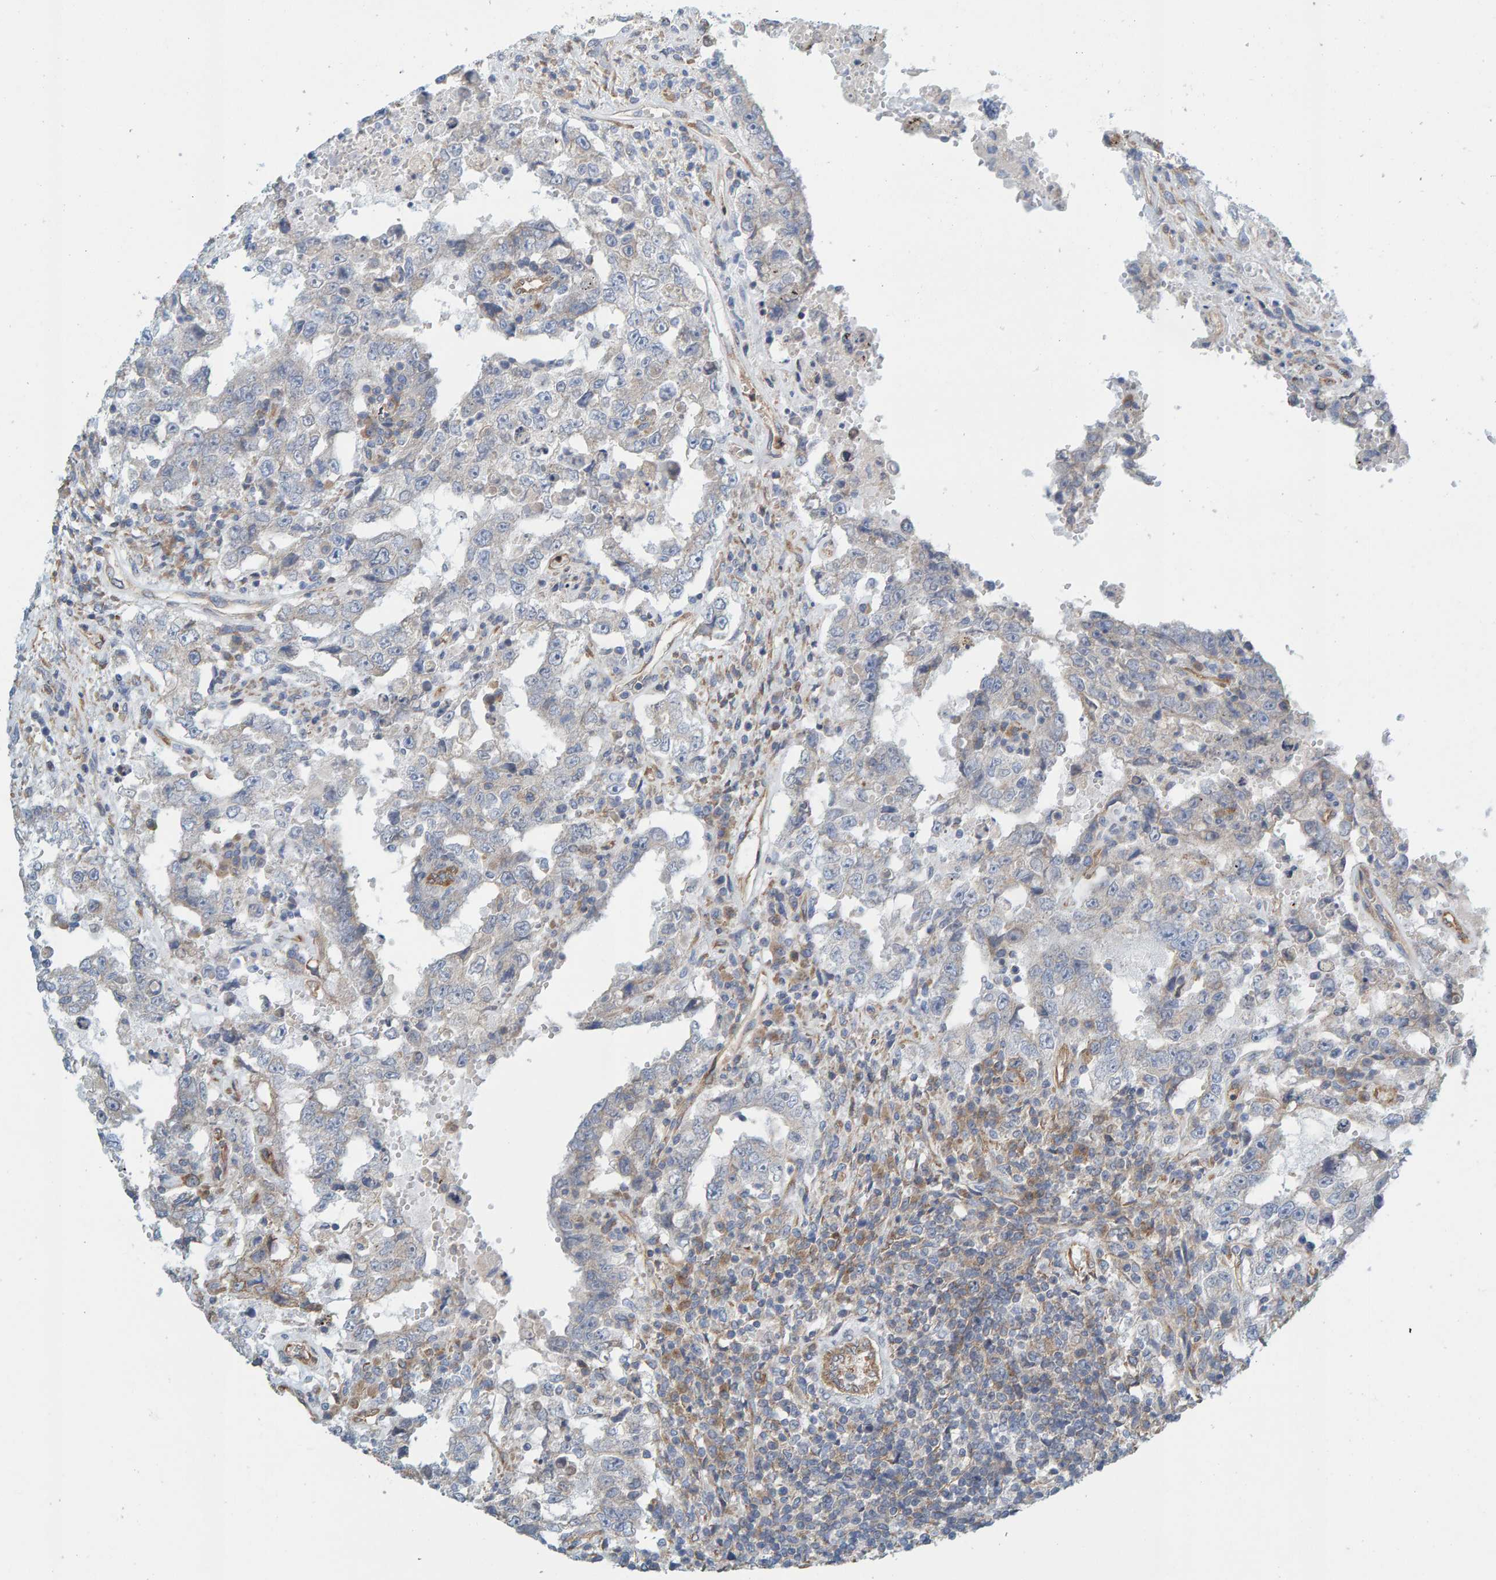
{"staining": {"intensity": "weak", "quantity": "<25%", "location": "cytoplasmic/membranous"}, "tissue": "testis cancer", "cell_type": "Tumor cells", "image_type": "cancer", "snomed": [{"axis": "morphology", "description": "Carcinoma, Embryonal, NOS"}, {"axis": "topography", "description": "Testis"}], "caption": "High power microscopy photomicrograph of an IHC photomicrograph of embryonal carcinoma (testis), revealing no significant expression in tumor cells. (DAB (3,3'-diaminobenzidine) immunohistochemistry, high magnification).", "gene": "PRKD2", "patient": {"sex": "male", "age": 26}}